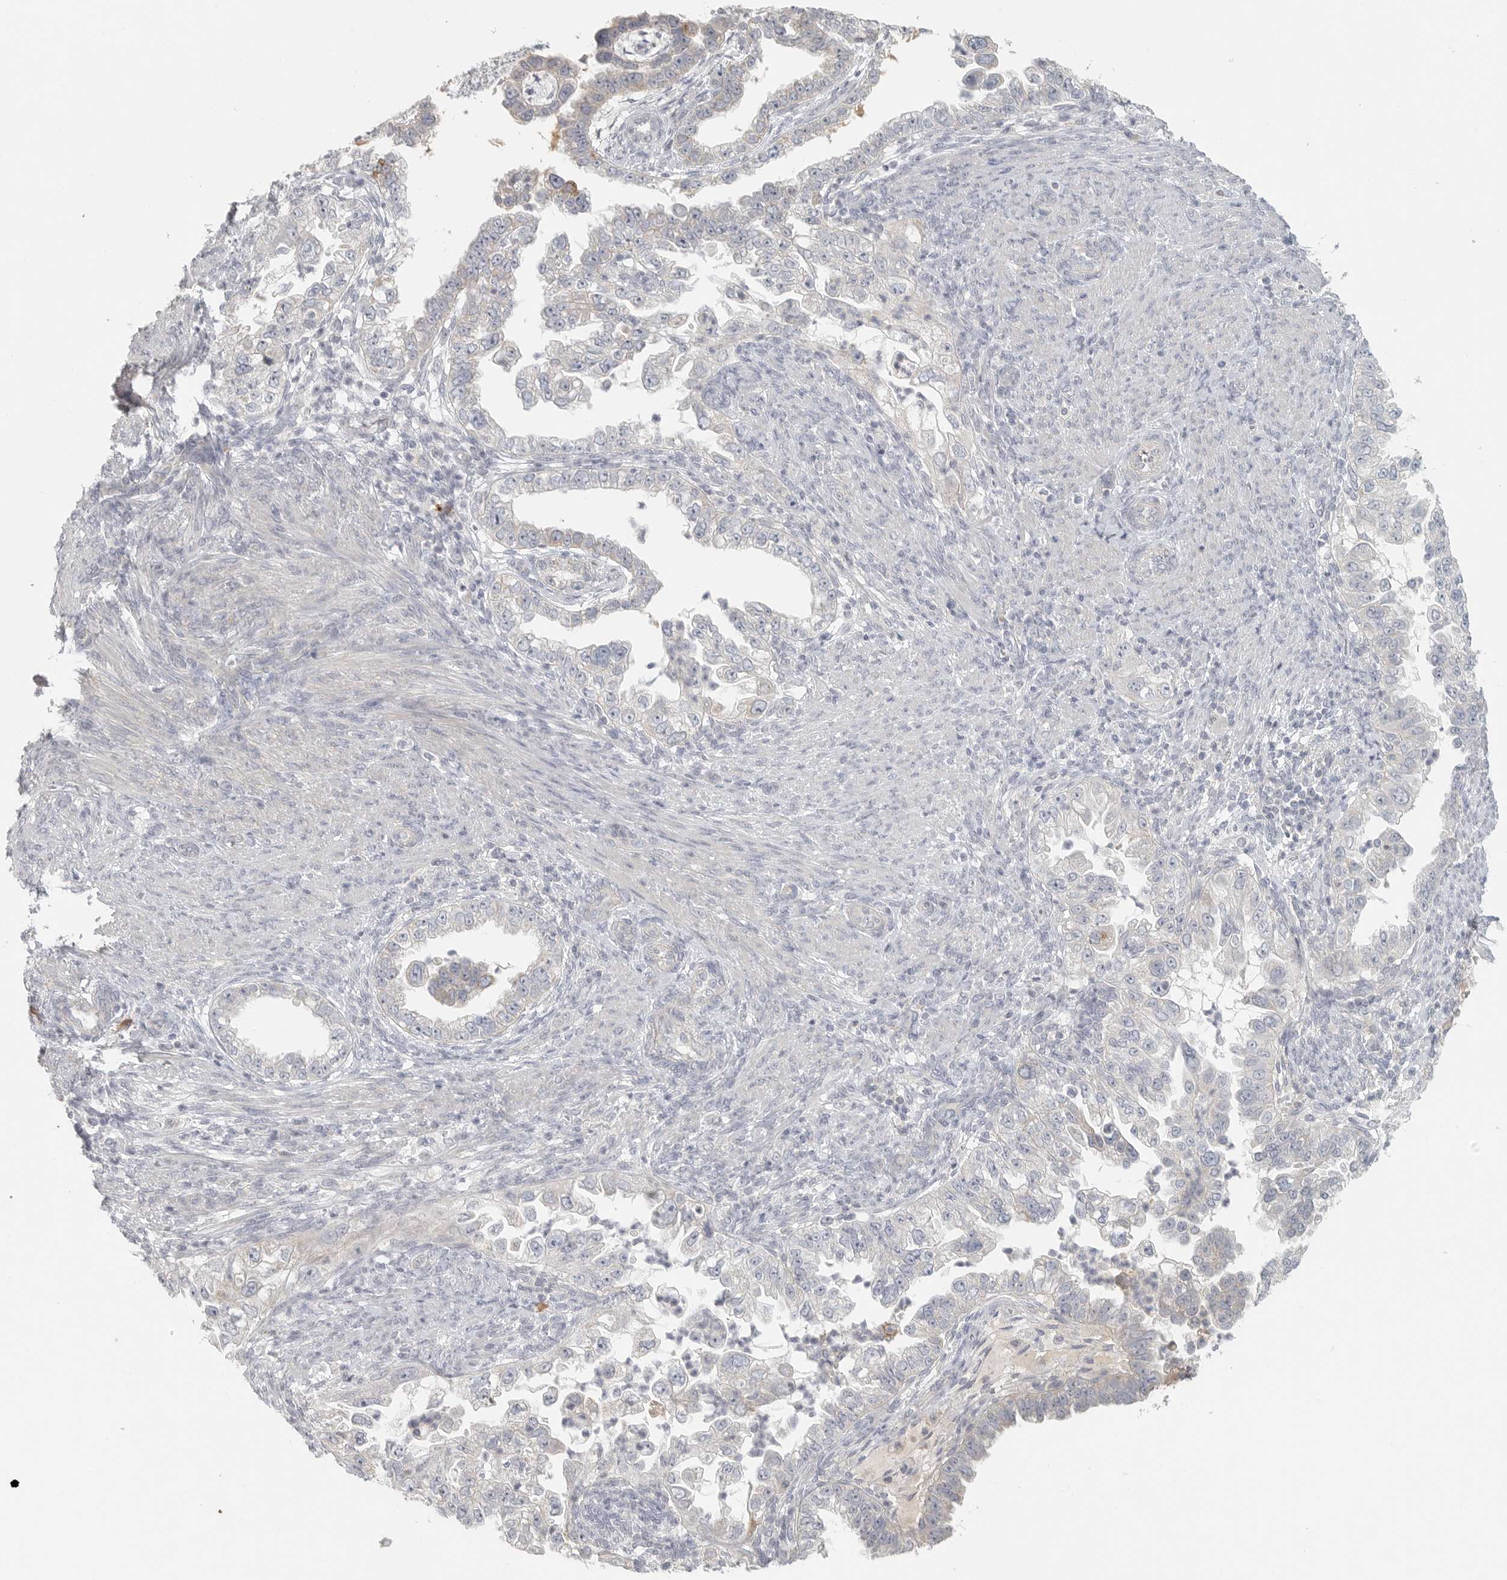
{"staining": {"intensity": "negative", "quantity": "none", "location": "none"}, "tissue": "endometrial cancer", "cell_type": "Tumor cells", "image_type": "cancer", "snomed": [{"axis": "morphology", "description": "Adenocarcinoma, NOS"}, {"axis": "topography", "description": "Endometrium"}], "caption": "Immunohistochemical staining of endometrial cancer demonstrates no significant expression in tumor cells.", "gene": "SLC25A36", "patient": {"sex": "female", "age": 85}}